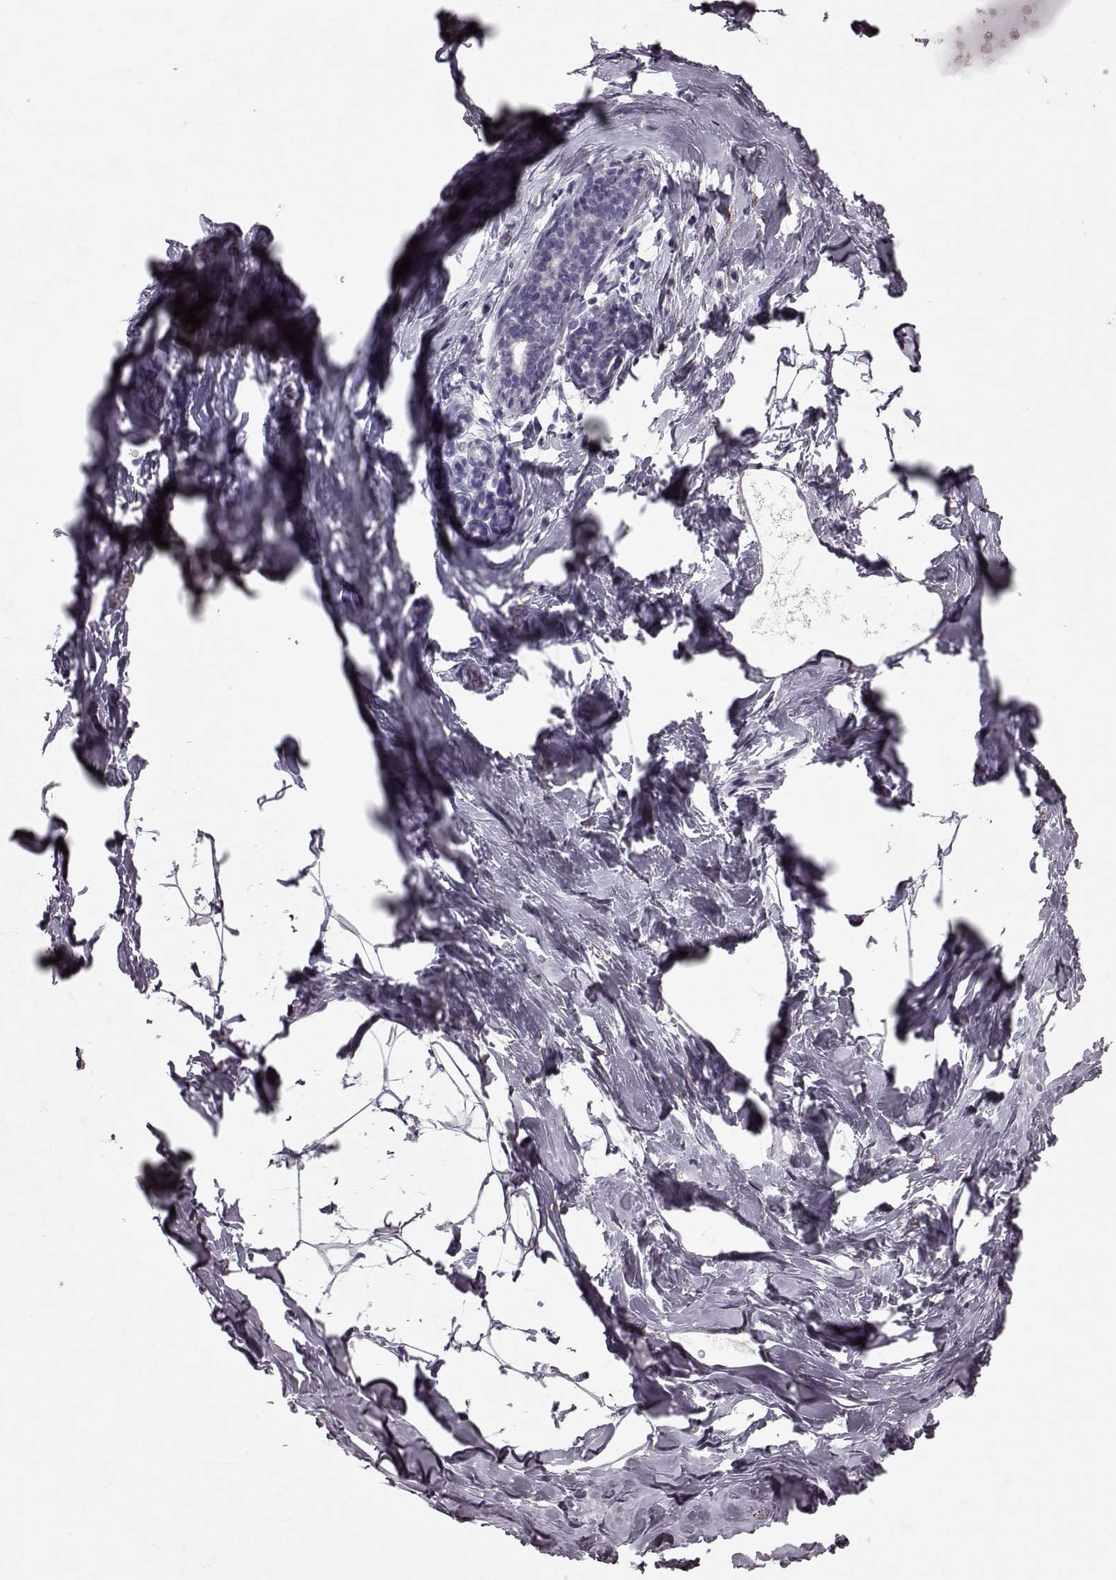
{"staining": {"intensity": "negative", "quantity": "none", "location": "none"}, "tissue": "breast", "cell_type": "Adipocytes", "image_type": "normal", "snomed": [{"axis": "morphology", "description": "Normal tissue, NOS"}, {"axis": "topography", "description": "Breast"}], "caption": "A photomicrograph of human breast is negative for staining in adipocytes. Nuclei are stained in blue.", "gene": "CST7", "patient": {"sex": "female", "age": 32}}